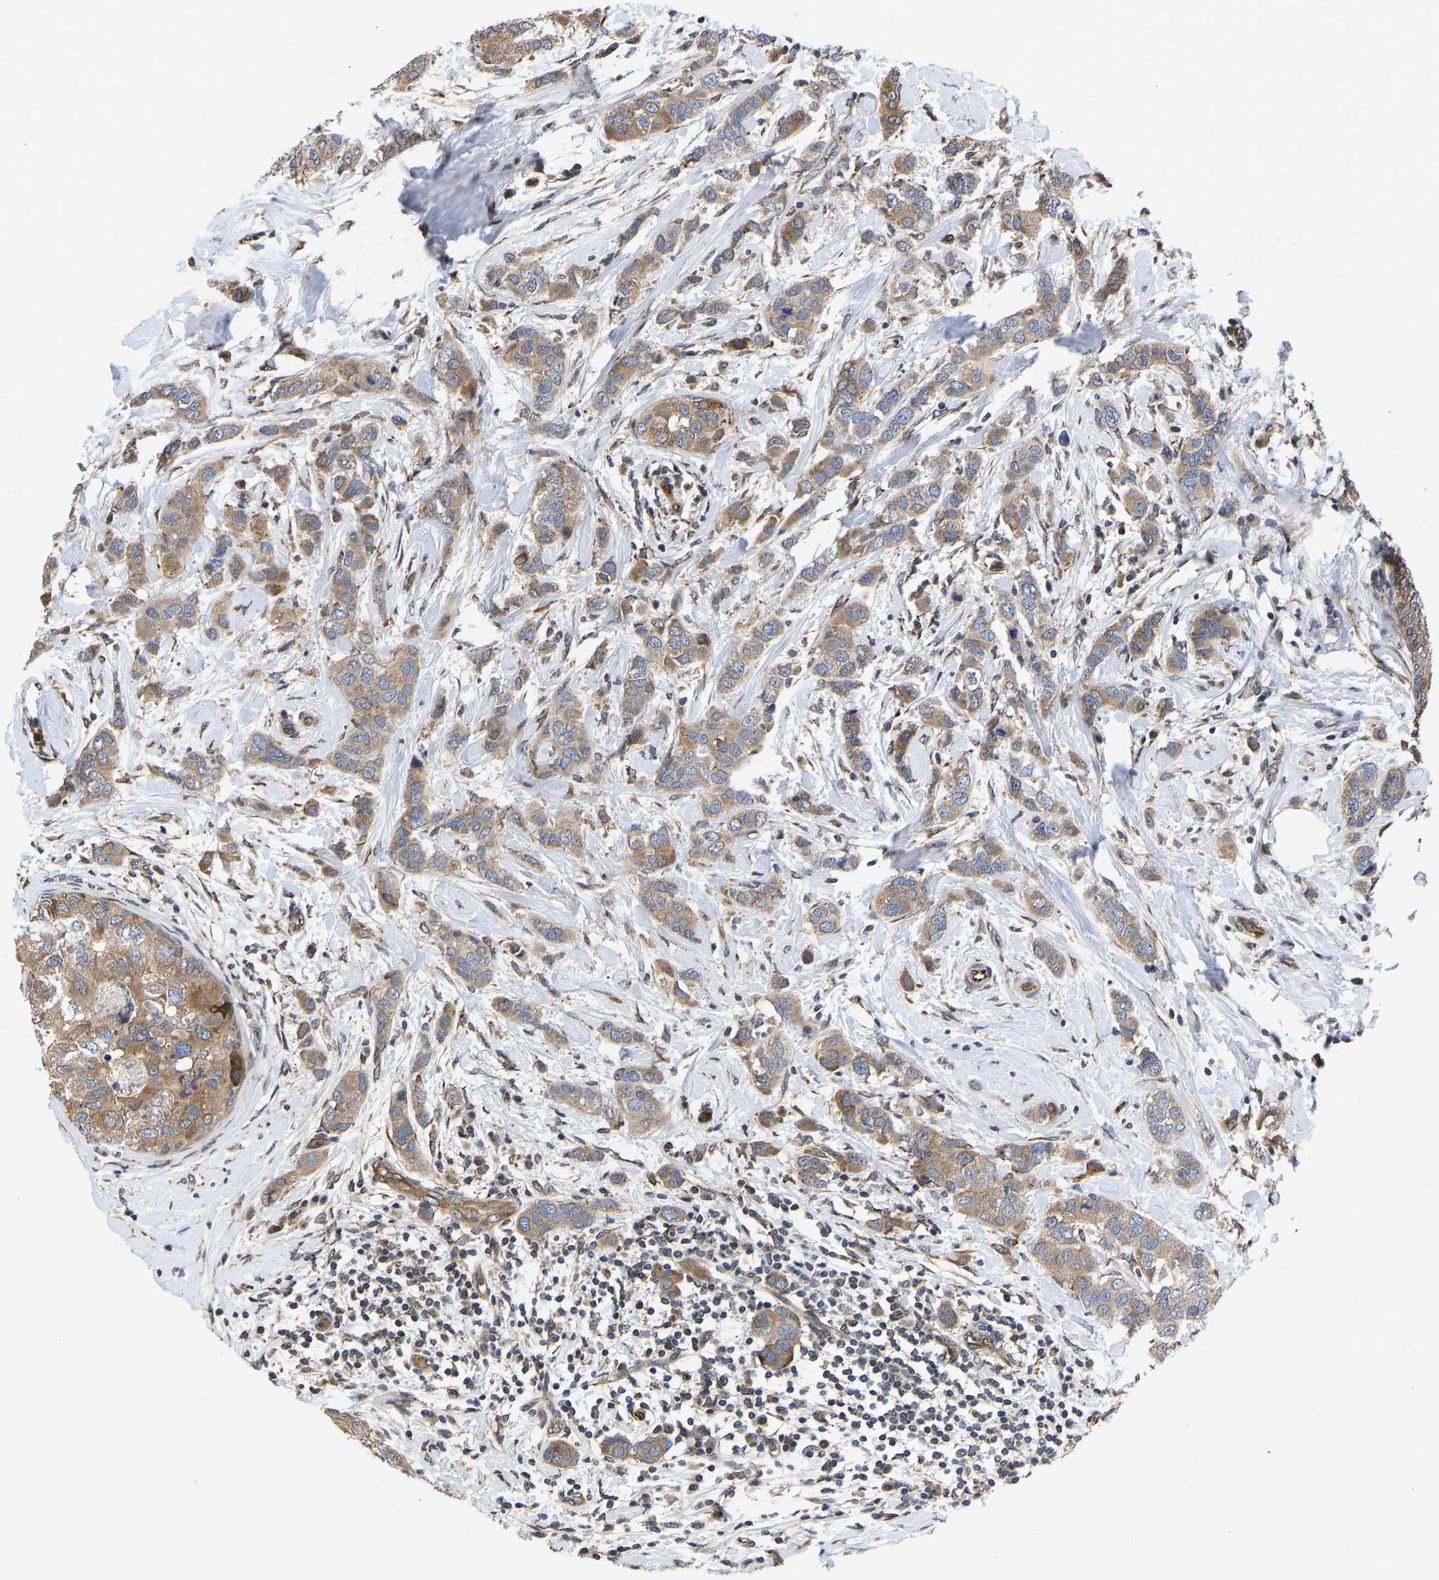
{"staining": {"intensity": "moderate", "quantity": ">75%", "location": "cytoplasmic/membranous"}, "tissue": "breast cancer", "cell_type": "Tumor cells", "image_type": "cancer", "snomed": [{"axis": "morphology", "description": "Duct carcinoma"}, {"axis": "topography", "description": "Breast"}], "caption": "Immunohistochemistry (IHC) micrograph of neoplastic tissue: breast cancer stained using IHC shows medium levels of moderate protein expression localized specifically in the cytoplasmic/membranous of tumor cells, appearing as a cytoplasmic/membranous brown color.", "gene": "FRRS1", "patient": {"sex": "female", "age": 50}}